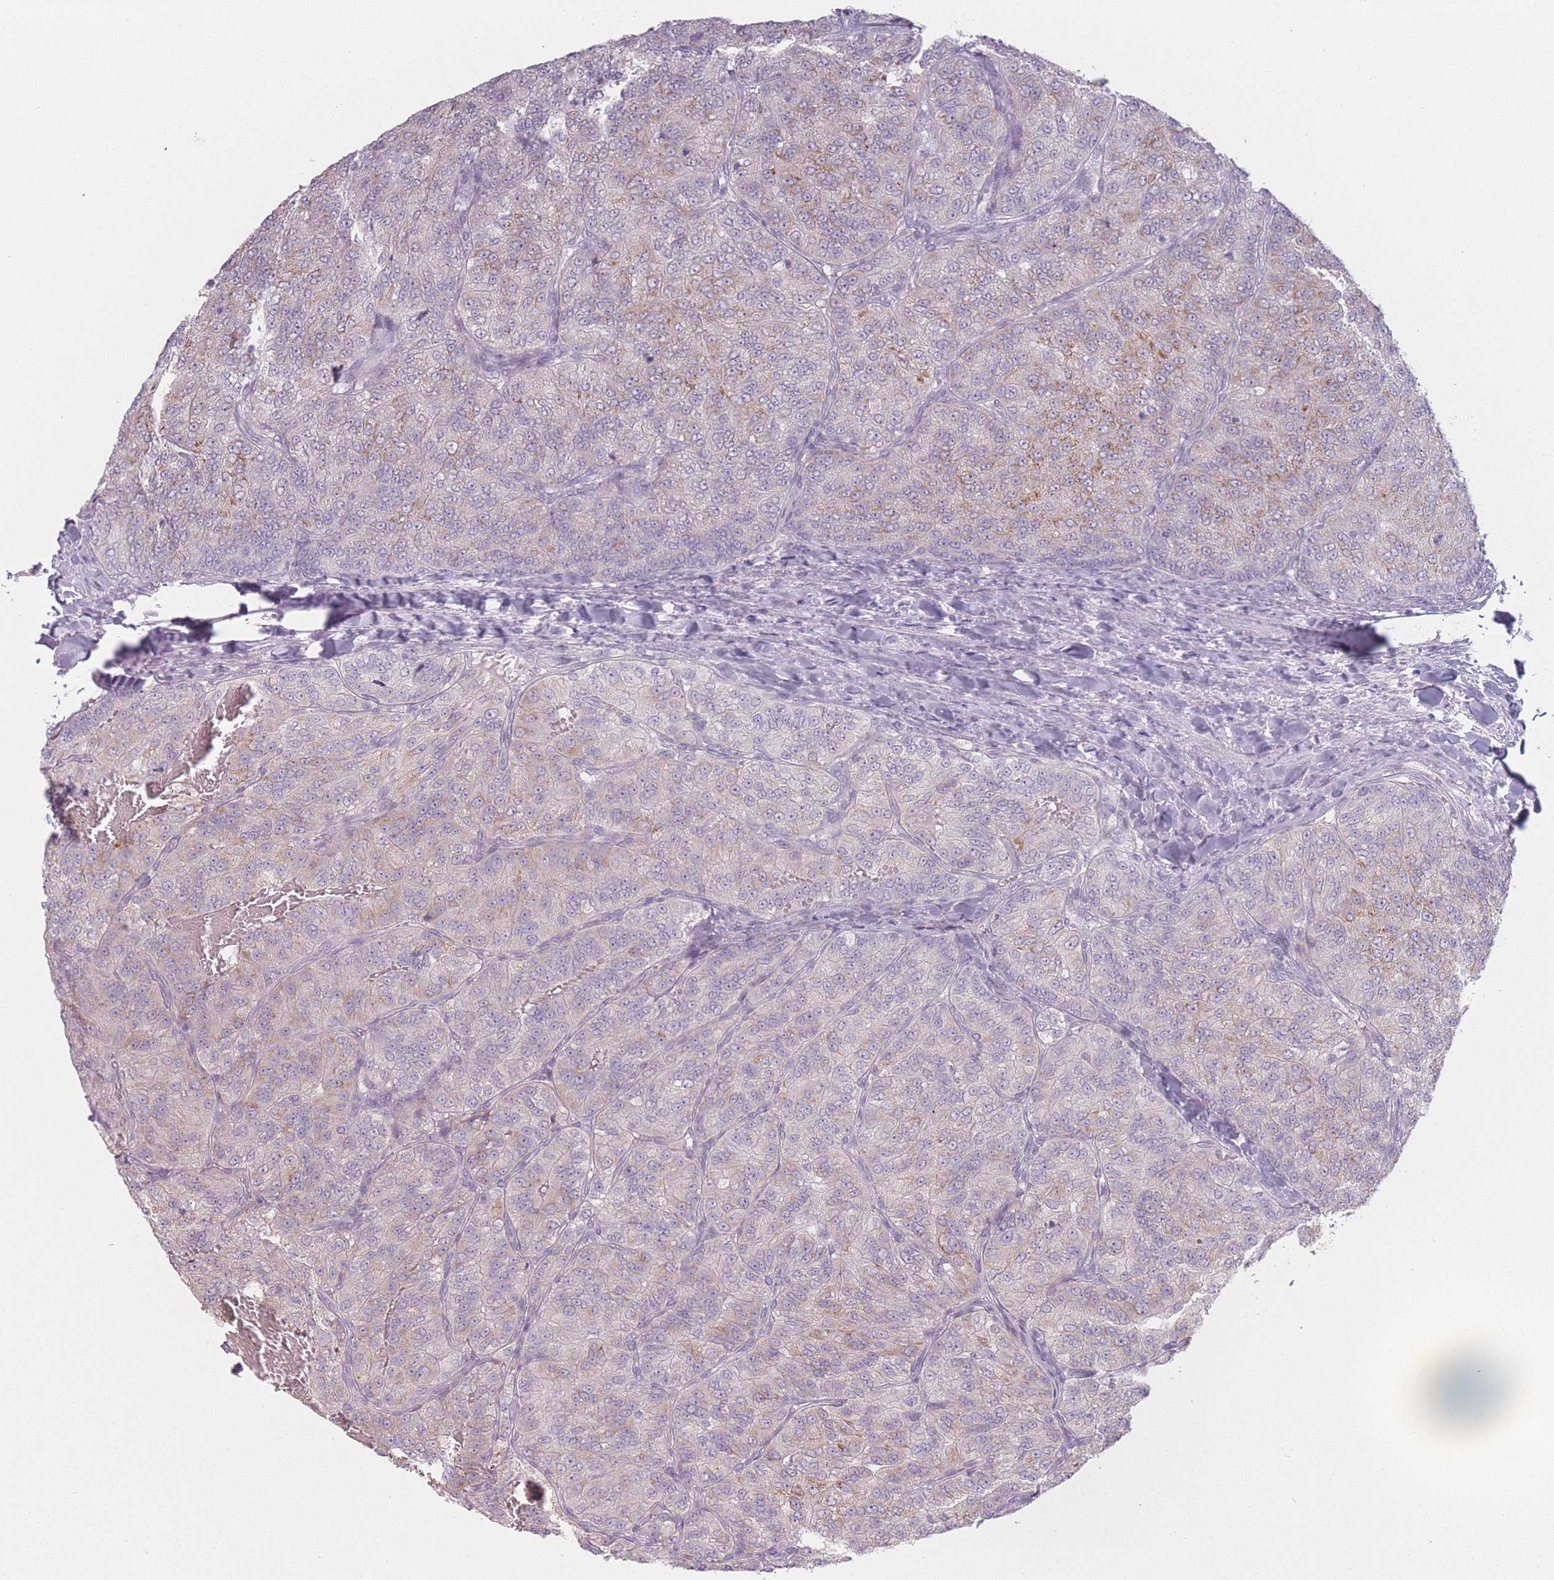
{"staining": {"intensity": "weak", "quantity": "<25%", "location": "cytoplasmic/membranous"}, "tissue": "renal cancer", "cell_type": "Tumor cells", "image_type": "cancer", "snomed": [{"axis": "morphology", "description": "Adenocarcinoma, NOS"}, {"axis": "topography", "description": "Kidney"}], "caption": "An immunohistochemistry (IHC) image of renal adenocarcinoma is shown. There is no staining in tumor cells of renal adenocarcinoma.", "gene": "RASL10B", "patient": {"sex": "female", "age": 63}}